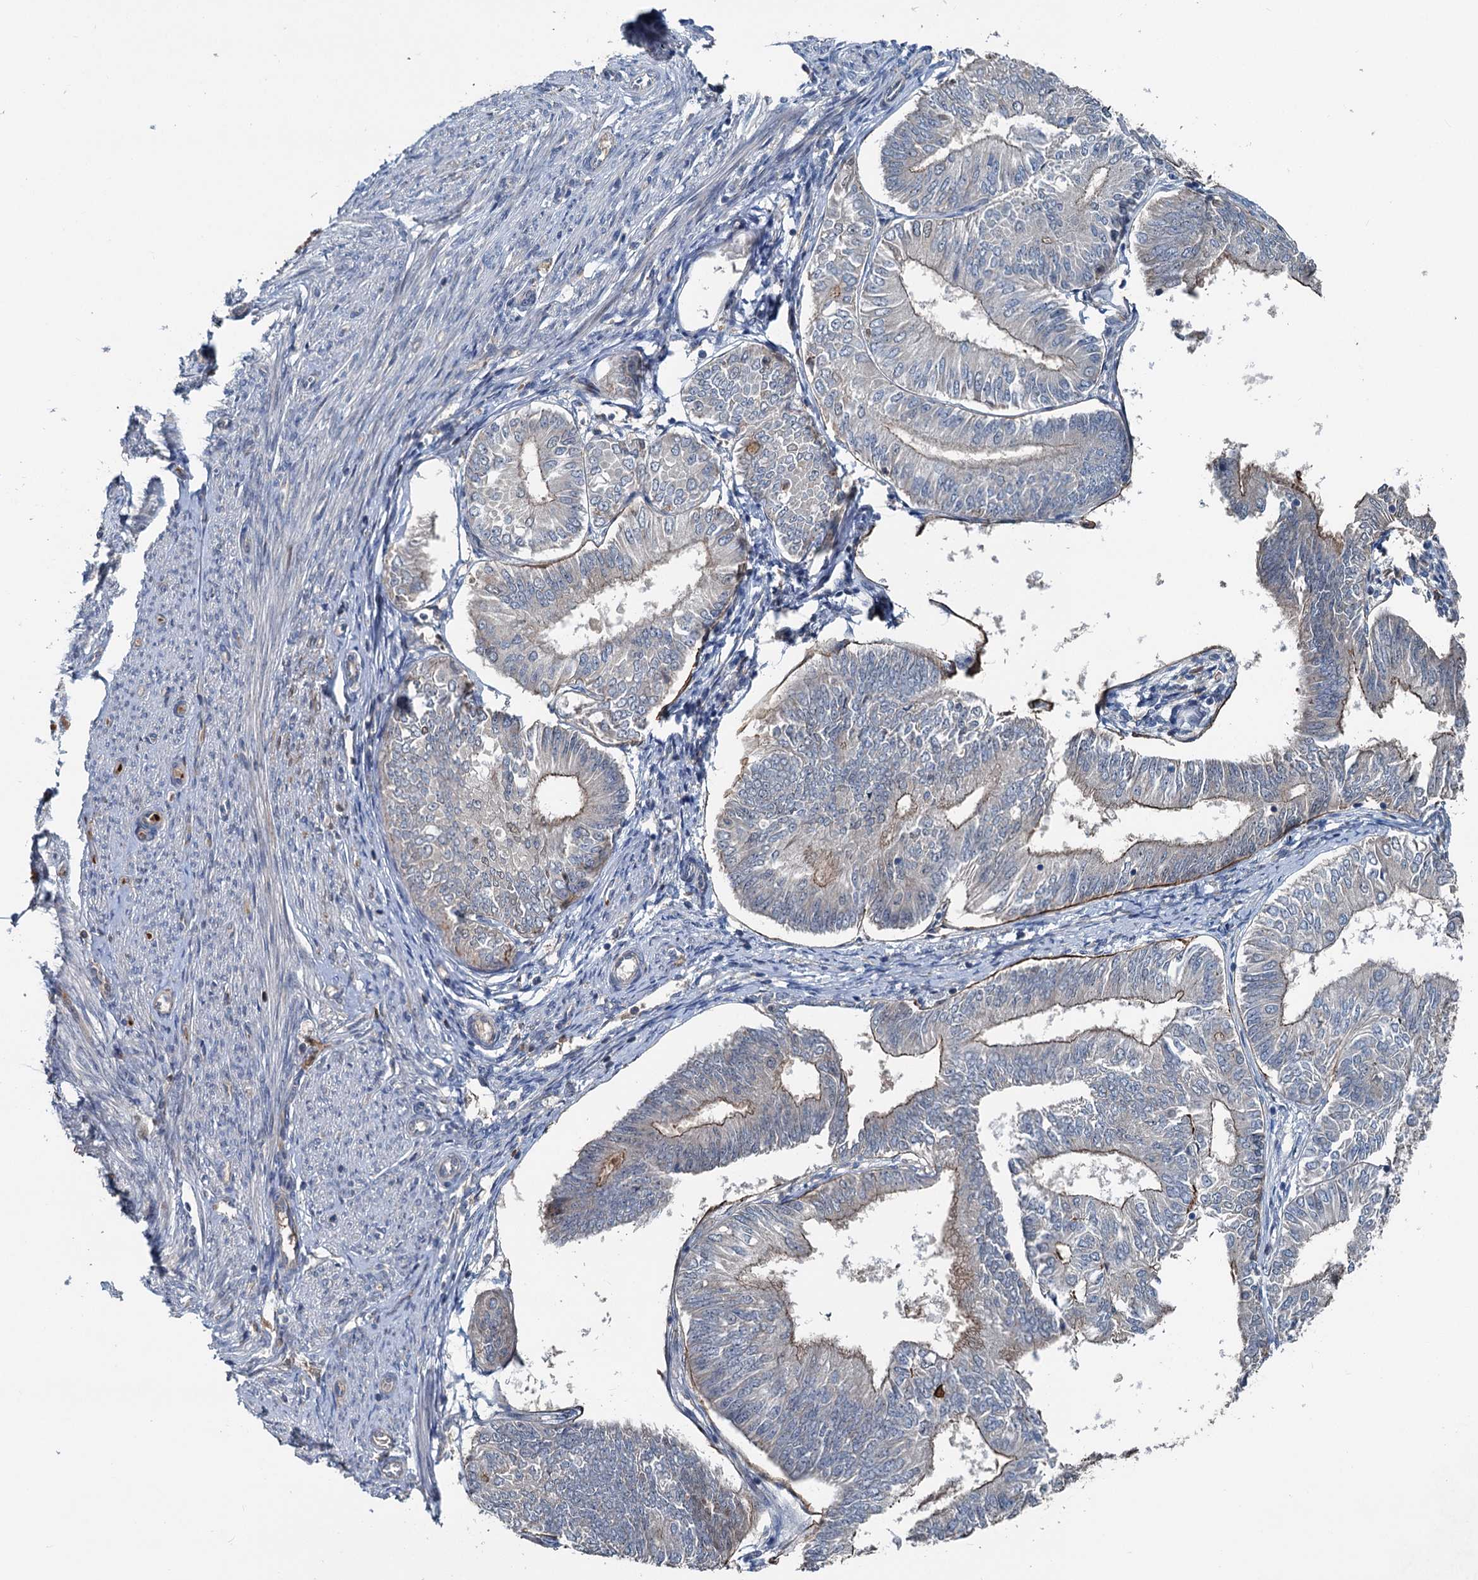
{"staining": {"intensity": "moderate", "quantity": "<25%", "location": "cytoplasmic/membranous"}, "tissue": "endometrial cancer", "cell_type": "Tumor cells", "image_type": "cancer", "snomed": [{"axis": "morphology", "description": "Adenocarcinoma, NOS"}, {"axis": "topography", "description": "Endometrium"}], "caption": "Brown immunohistochemical staining in human endometrial adenocarcinoma shows moderate cytoplasmic/membranous staining in approximately <25% of tumor cells. The staining was performed using DAB, with brown indicating positive protein expression. Nuclei are stained blue with hematoxylin.", "gene": "TEDC1", "patient": {"sex": "female", "age": 58}}